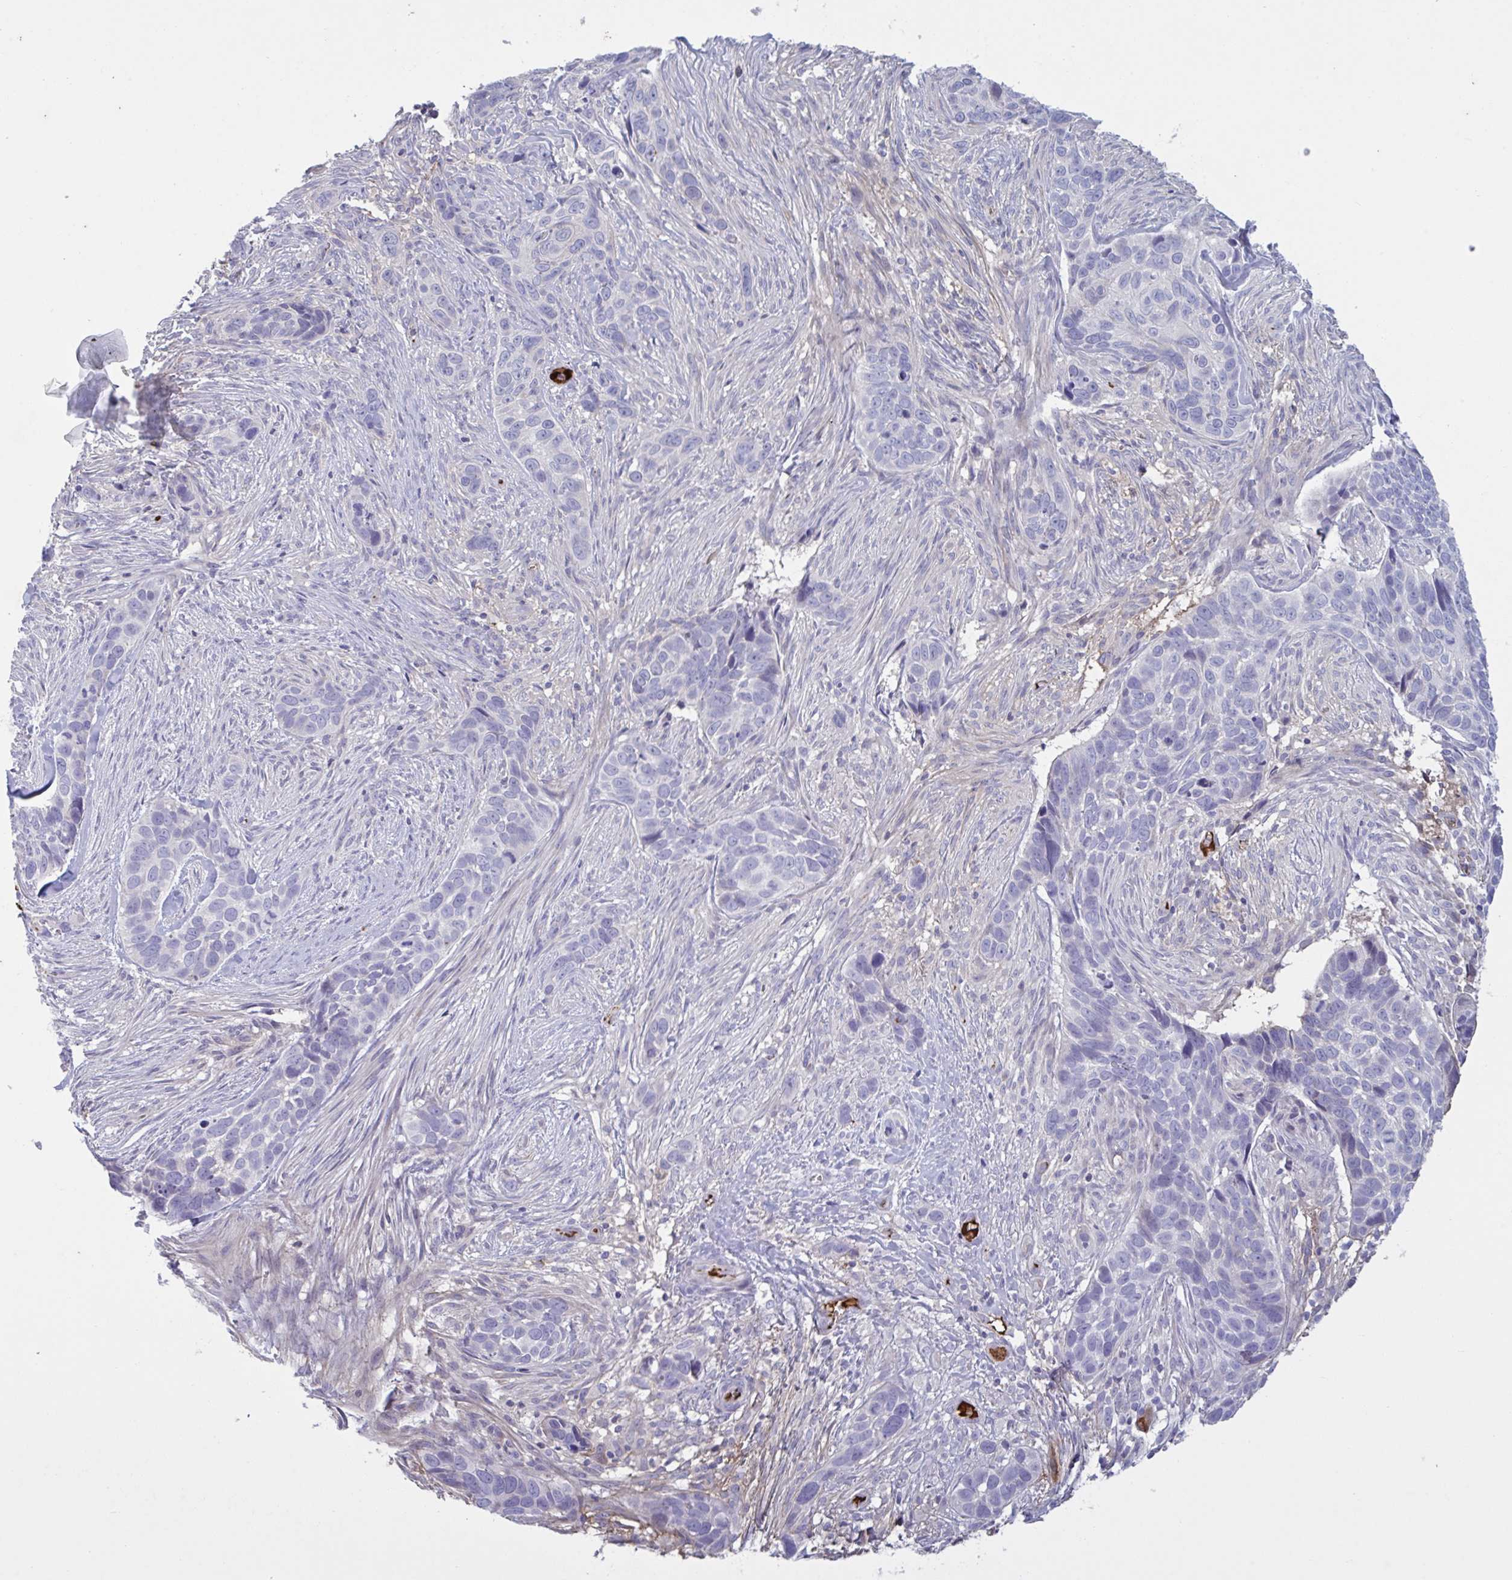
{"staining": {"intensity": "negative", "quantity": "none", "location": "none"}, "tissue": "skin cancer", "cell_type": "Tumor cells", "image_type": "cancer", "snomed": [{"axis": "morphology", "description": "Basal cell carcinoma"}, {"axis": "topography", "description": "Skin"}], "caption": "Skin cancer stained for a protein using immunohistochemistry (IHC) demonstrates no positivity tumor cells.", "gene": "IL1R1", "patient": {"sex": "female", "age": 82}}